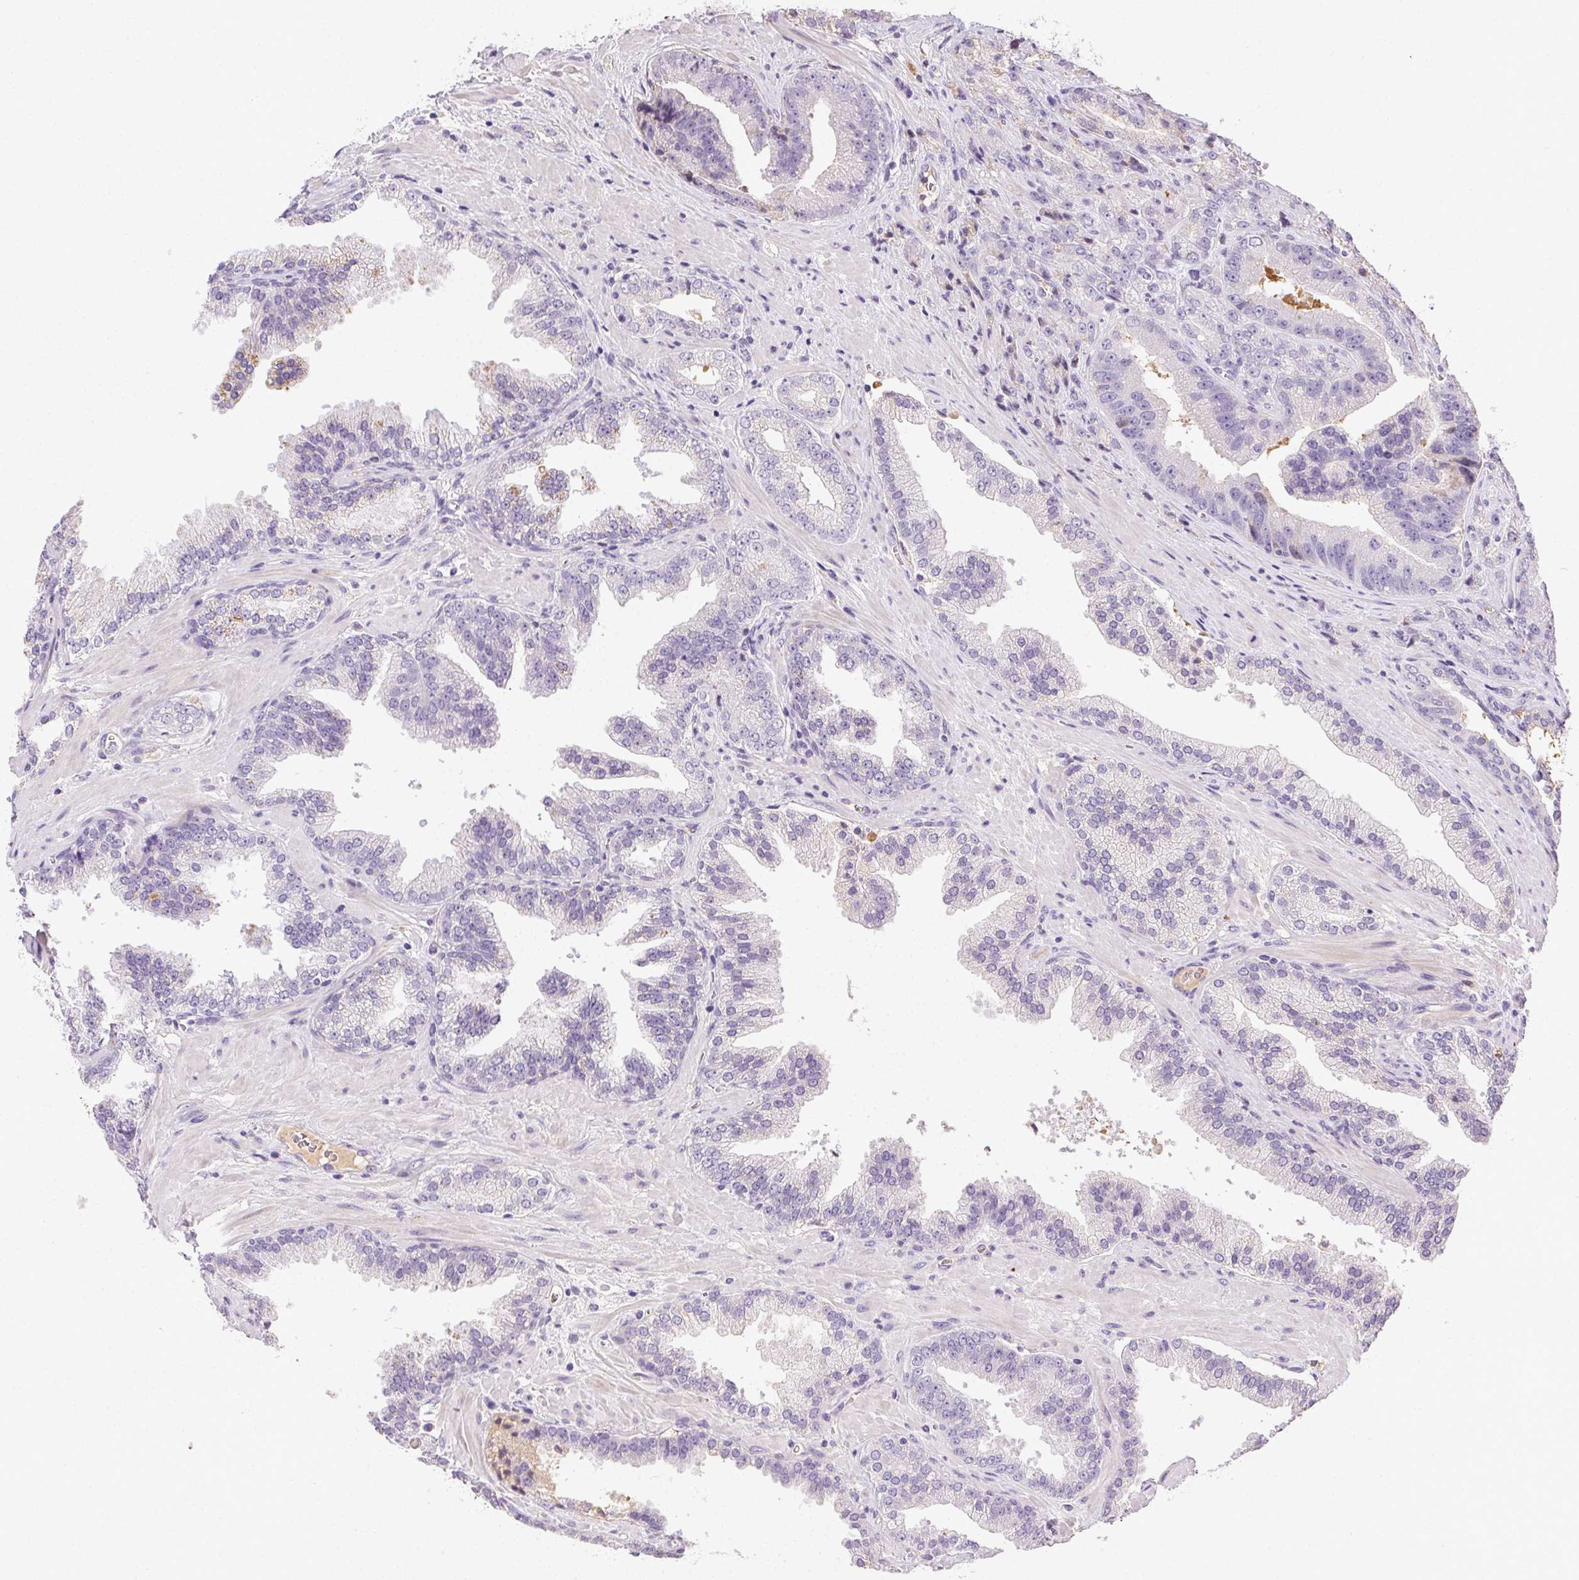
{"staining": {"intensity": "negative", "quantity": "none", "location": "none"}, "tissue": "prostate cancer", "cell_type": "Tumor cells", "image_type": "cancer", "snomed": [{"axis": "morphology", "description": "Adenocarcinoma, NOS"}, {"axis": "topography", "description": "Prostate"}], "caption": "This is an immunohistochemistry image of human prostate cancer. There is no positivity in tumor cells.", "gene": "BPIFB2", "patient": {"sex": "male", "age": 63}}